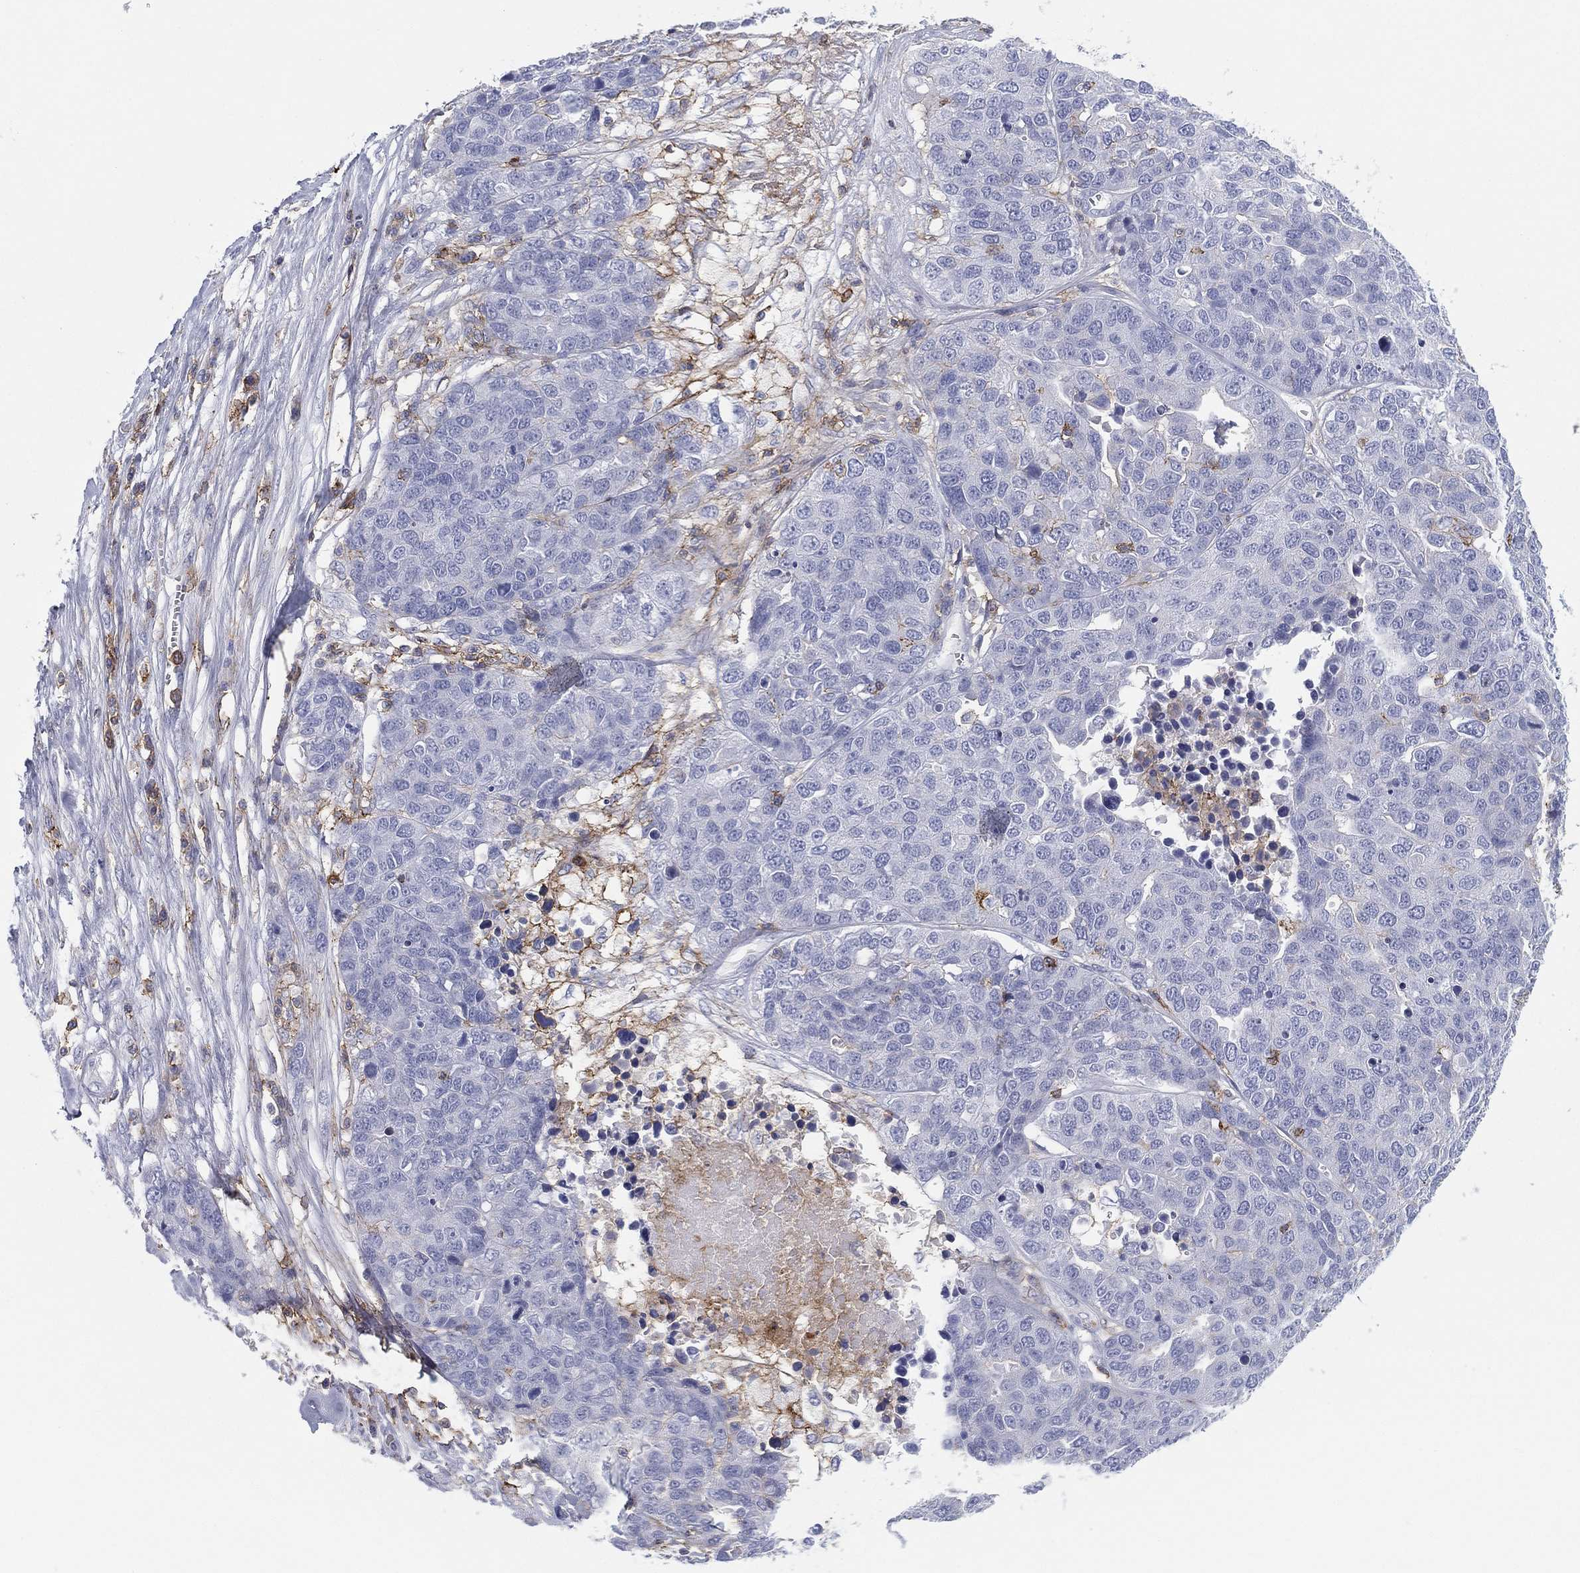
{"staining": {"intensity": "negative", "quantity": "none", "location": "none"}, "tissue": "ovarian cancer", "cell_type": "Tumor cells", "image_type": "cancer", "snomed": [{"axis": "morphology", "description": "Cystadenocarcinoma, serous, NOS"}, {"axis": "topography", "description": "Ovary"}], "caption": "Immunohistochemical staining of human ovarian cancer demonstrates no significant positivity in tumor cells.", "gene": "SELPLG", "patient": {"sex": "female", "age": 87}}